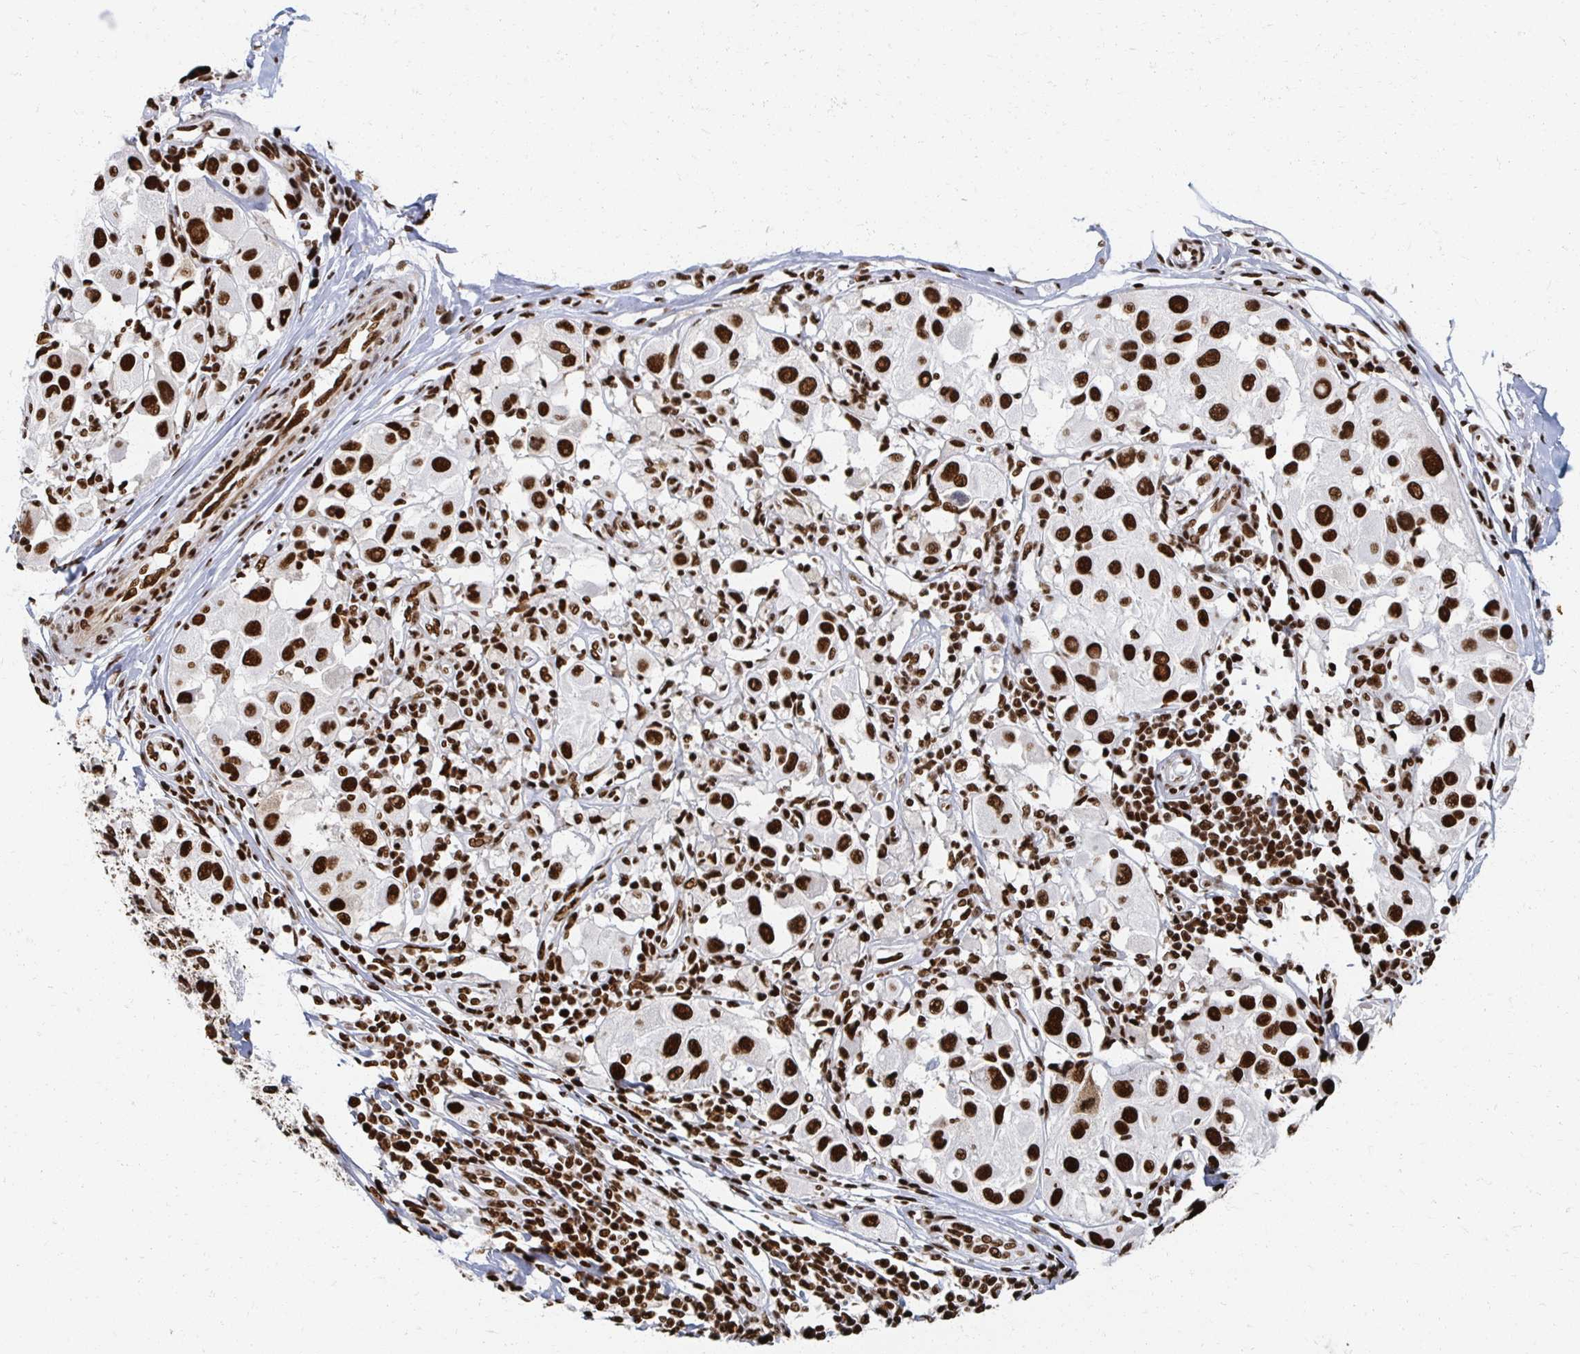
{"staining": {"intensity": "strong", "quantity": ">75%", "location": "nuclear"}, "tissue": "melanoma", "cell_type": "Tumor cells", "image_type": "cancer", "snomed": [{"axis": "morphology", "description": "Malignant melanoma, Metastatic site"}, {"axis": "topography", "description": "Skin"}], "caption": "A photomicrograph of human melanoma stained for a protein demonstrates strong nuclear brown staining in tumor cells.", "gene": "RBBP7", "patient": {"sex": "male", "age": 41}}